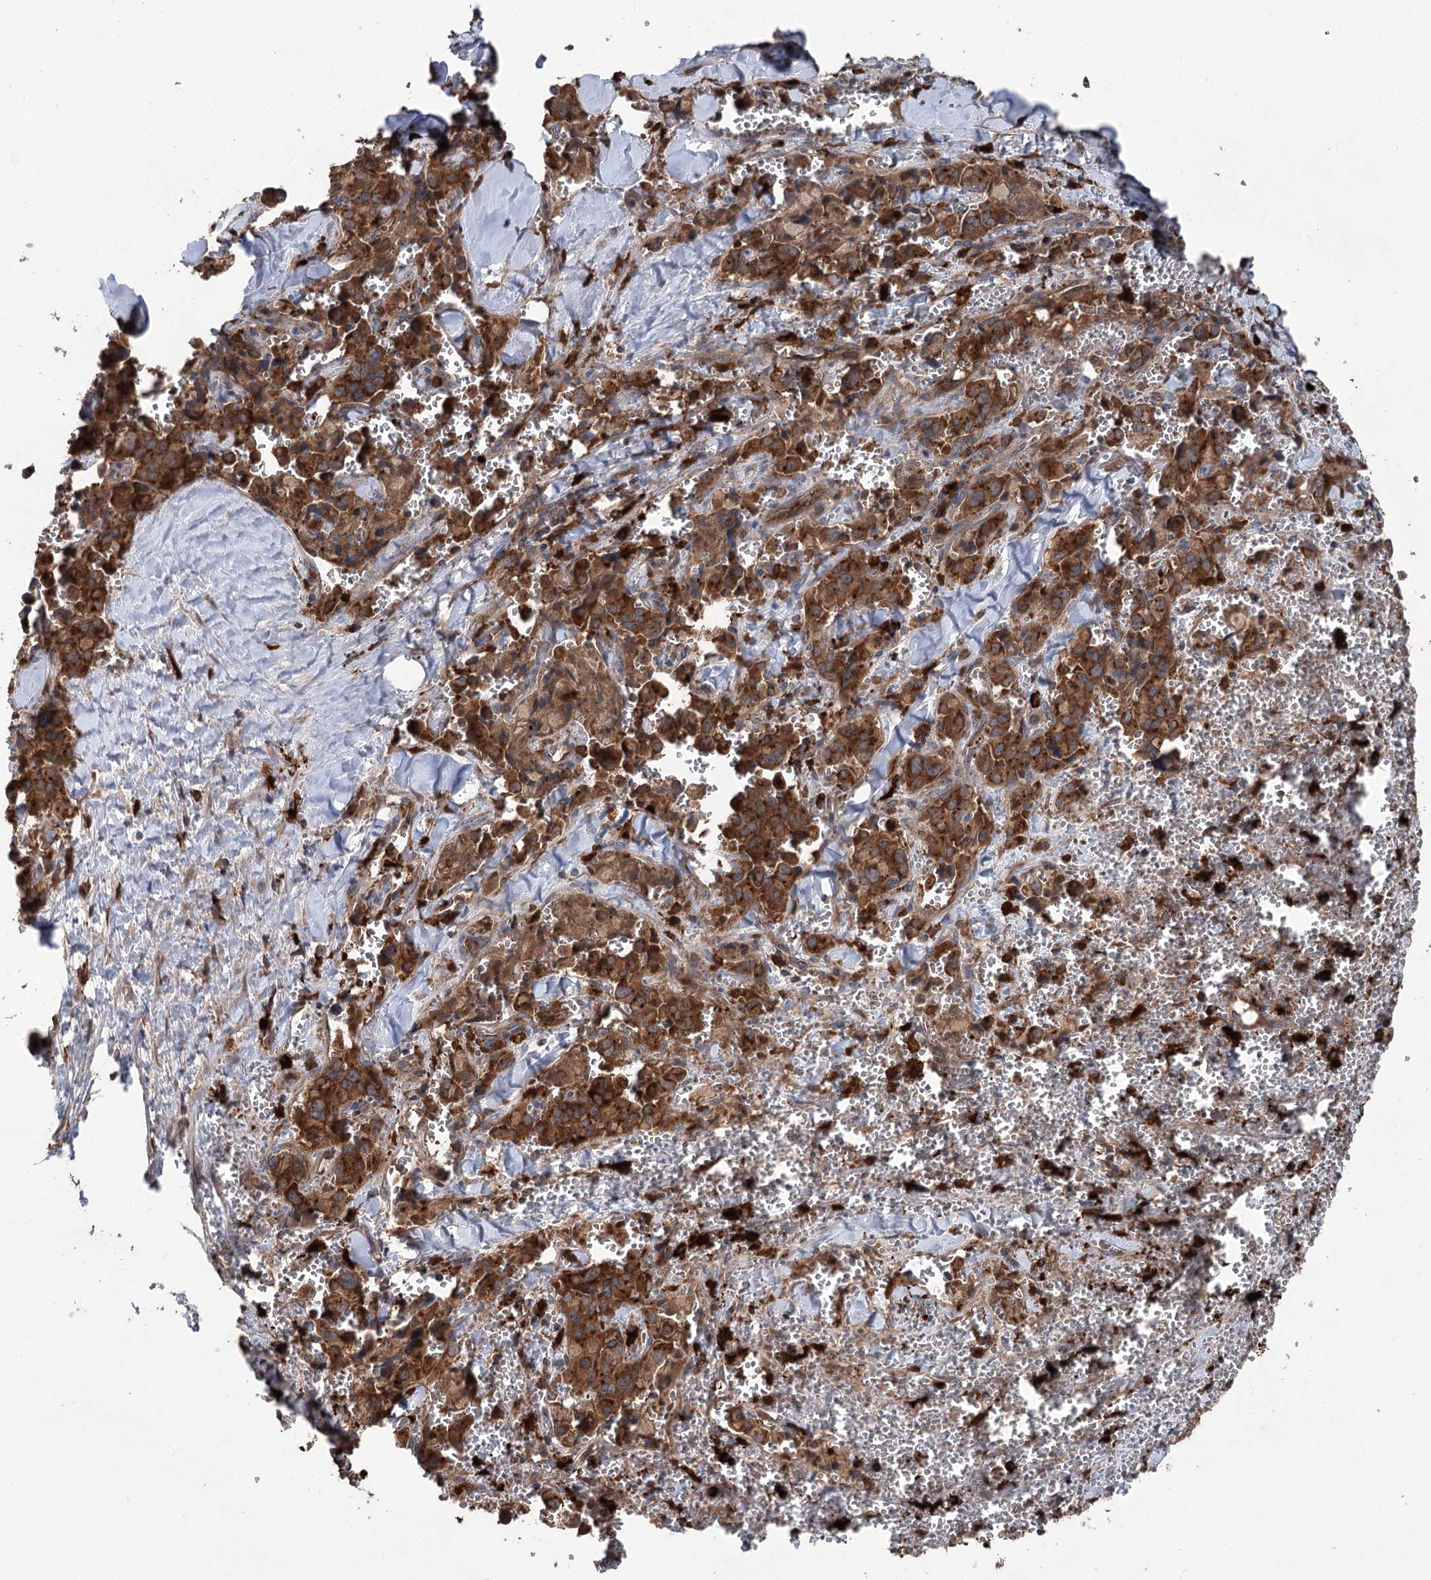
{"staining": {"intensity": "strong", "quantity": ">75%", "location": "cytoplasmic/membranous"}, "tissue": "pancreatic cancer", "cell_type": "Tumor cells", "image_type": "cancer", "snomed": [{"axis": "morphology", "description": "Adenocarcinoma, NOS"}, {"axis": "topography", "description": "Pancreas"}], "caption": "There is high levels of strong cytoplasmic/membranous positivity in tumor cells of pancreatic cancer, as demonstrated by immunohistochemical staining (brown color).", "gene": "PPP1R21", "patient": {"sex": "male", "age": 65}}